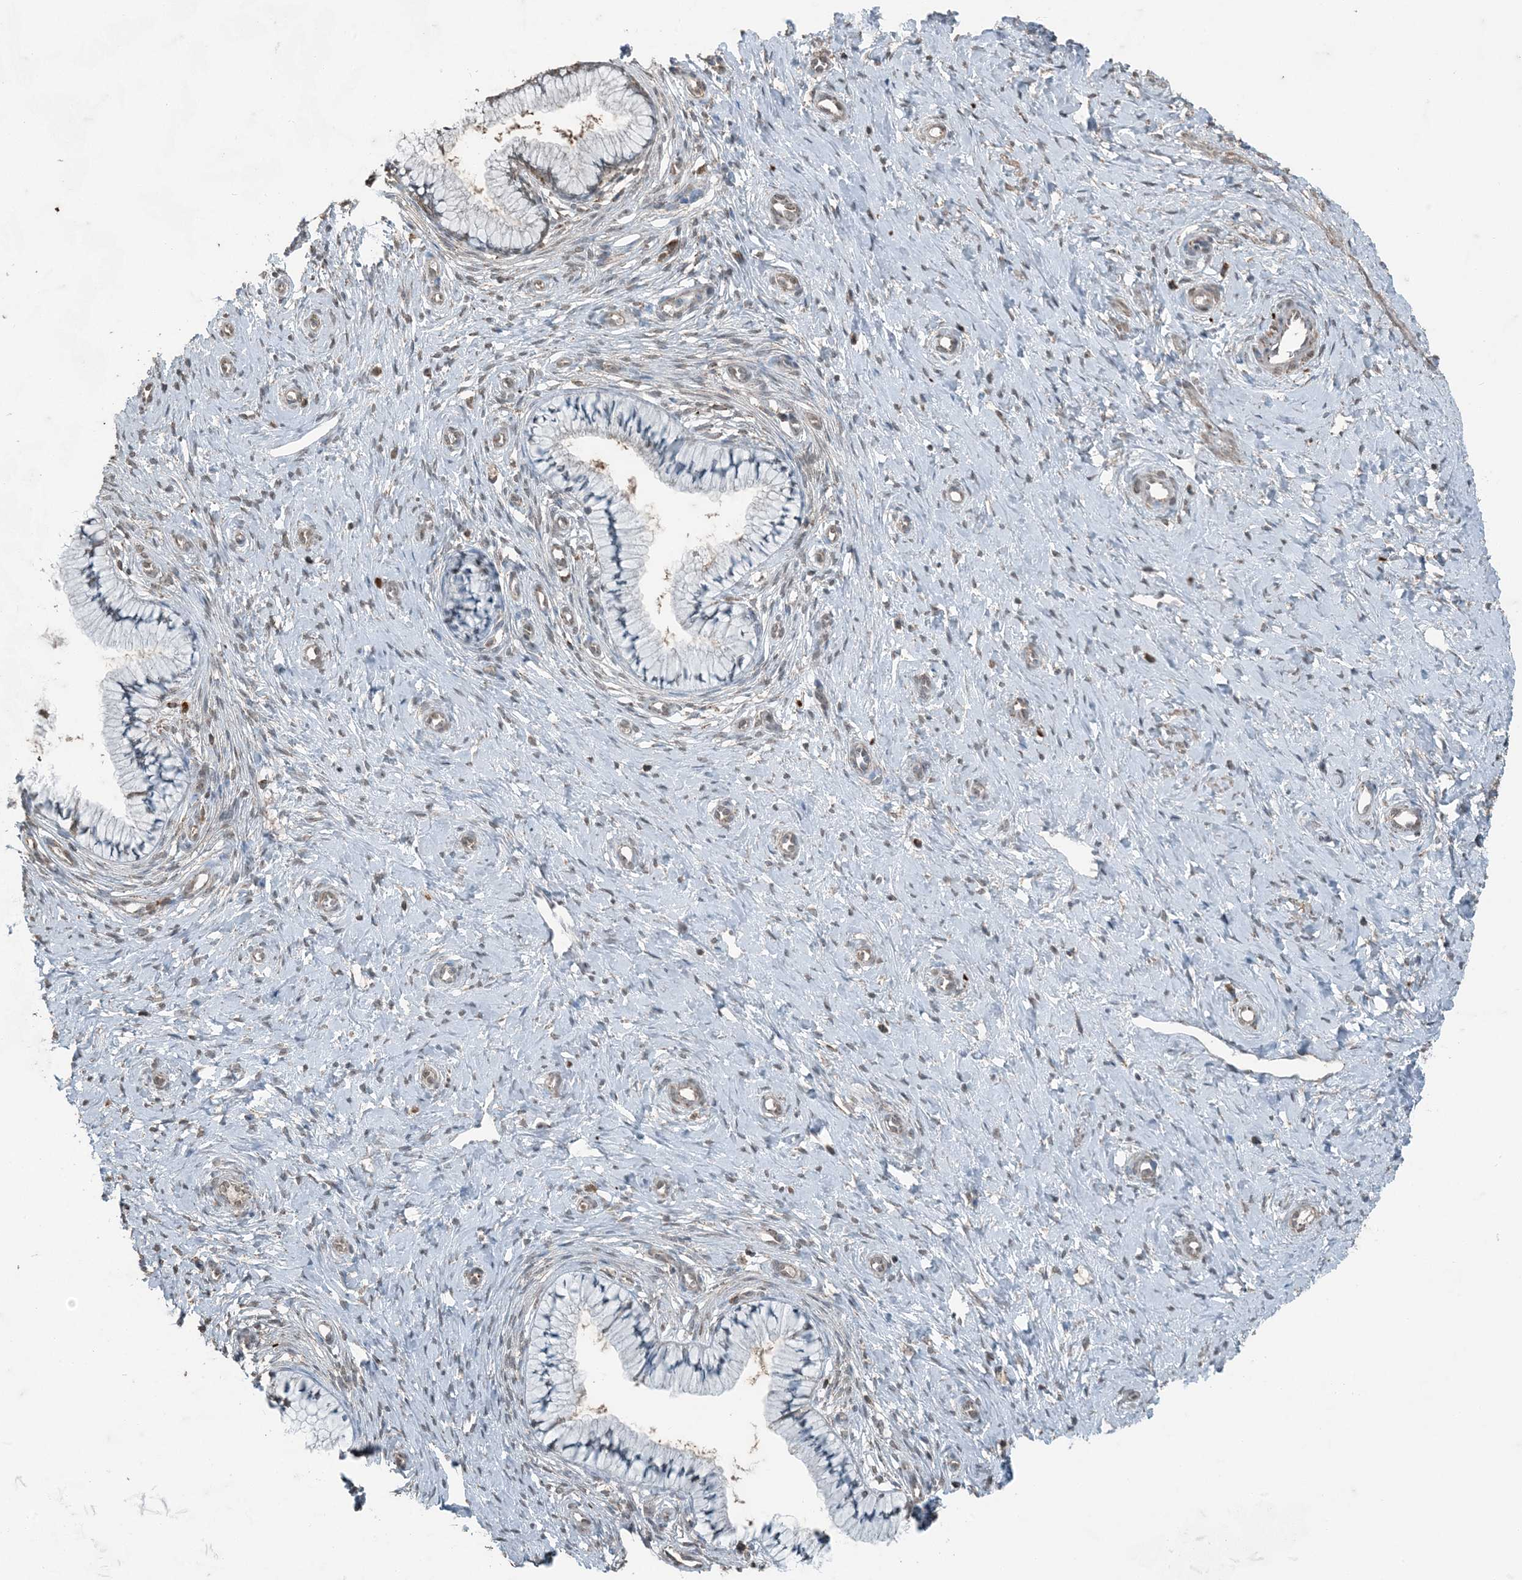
{"staining": {"intensity": "weak", "quantity": "25%-75%", "location": "cytoplasmic/membranous,nuclear"}, "tissue": "cervix", "cell_type": "Glandular cells", "image_type": "normal", "snomed": [{"axis": "morphology", "description": "Normal tissue, NOS"}, {"axis": "topography", "description": "Cervix"}], "caption": "Benign cervix displays weak cytoplasmic/membranous,nuclear expression in approximately 25%-75% of glandular cells The staining was performed using DAB (3,3'-diaminobenzidine) to visualize the protein expression in brown, while the nuclei were stained in blue with hematoxylin (Magnification: 20x)..", "gene": "GNL1", "patient": {"sex": "female", "age": 36}}